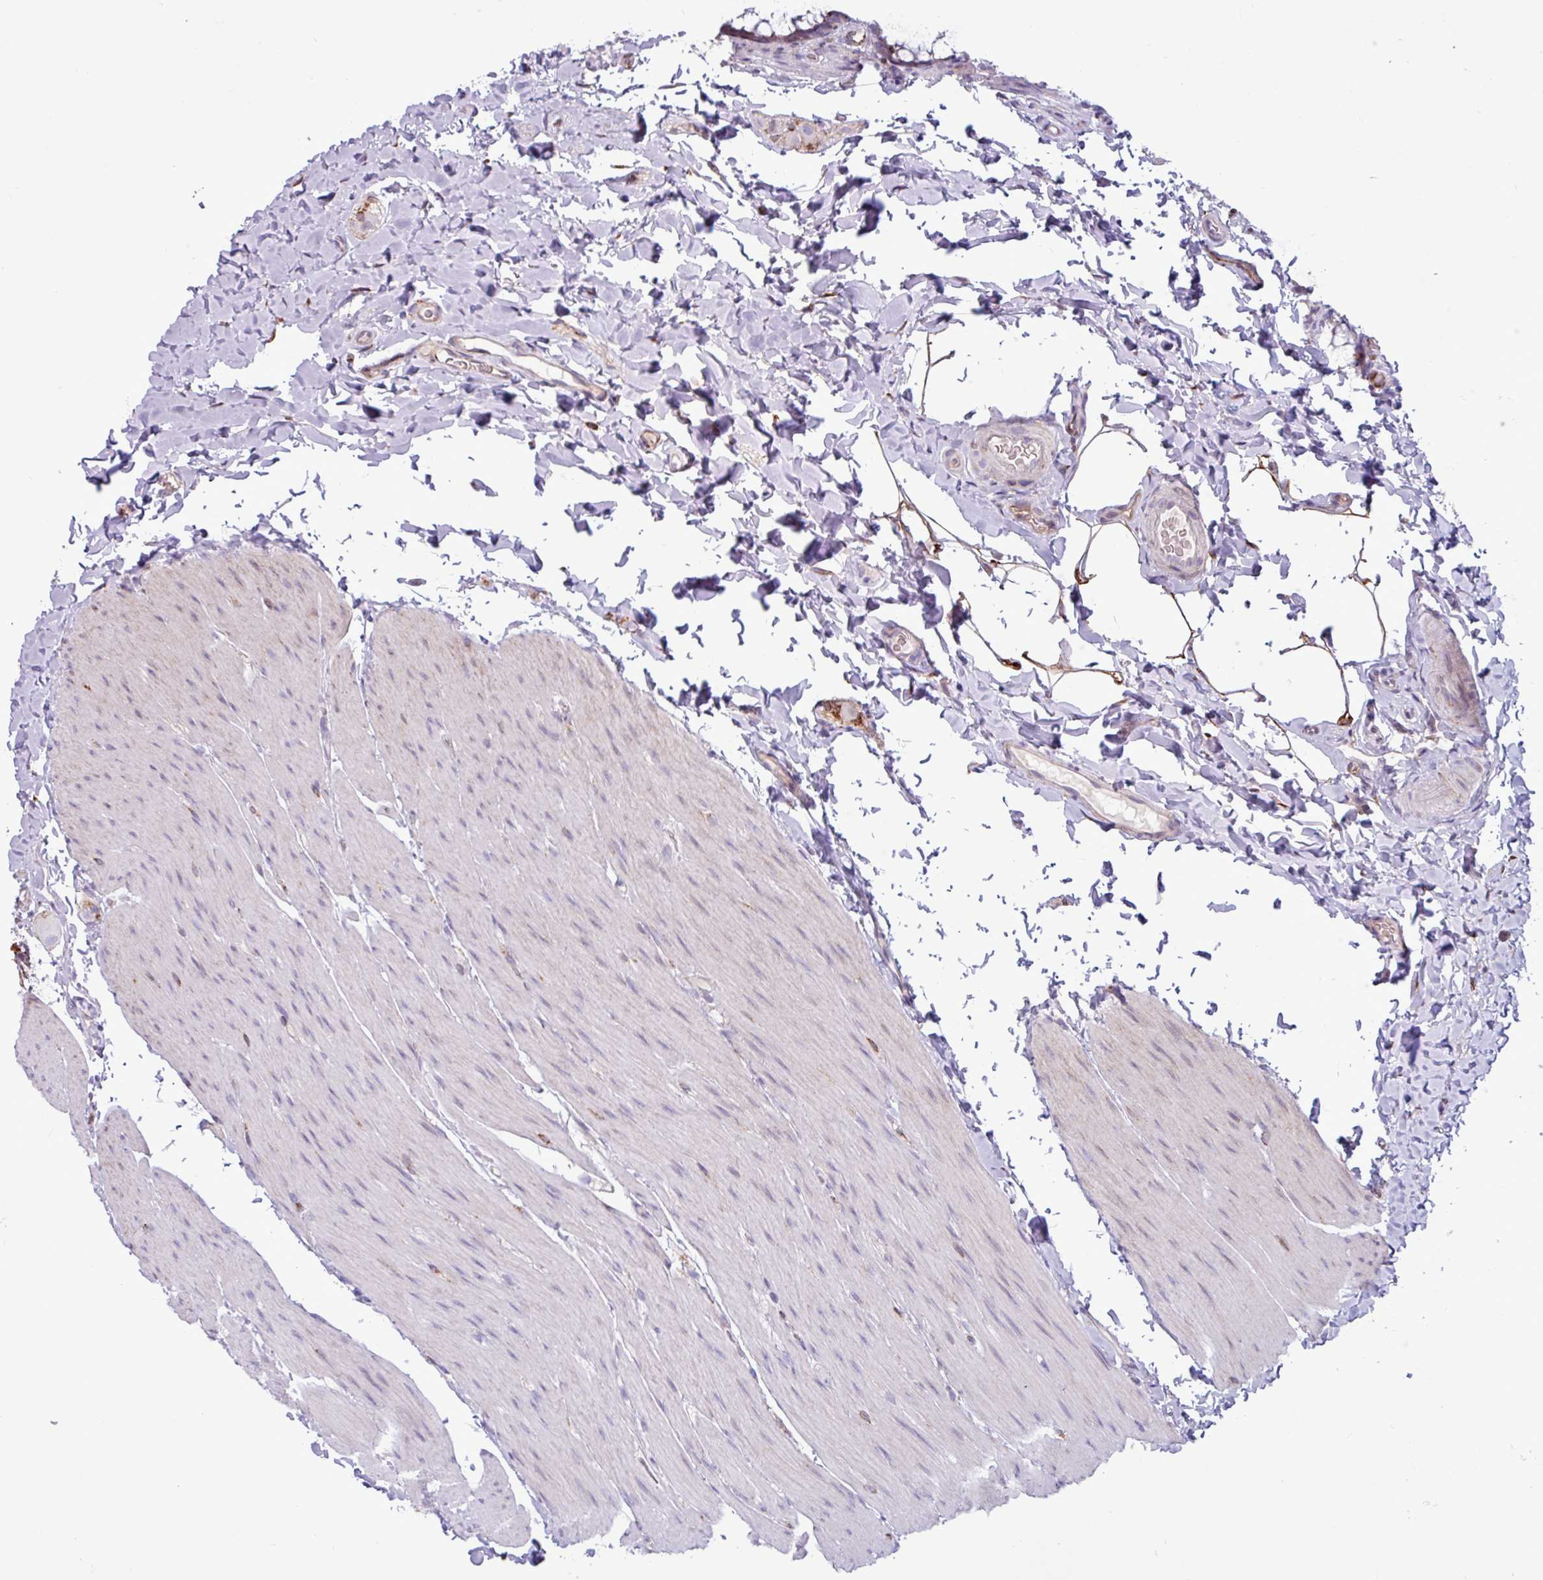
{"staining": {"intensity": "weak", "quantity": "25%-75%", "location": "cytoplasmic/membranous"}, "tissue": "colon", "cell_type": "Endothelial cells", "image_type": "normal", "snomed": [{"axis": "morphology", "description": "Normal tissue, NOS"}, {"axis": "topography", "description": "Colon"}], "caption": "Immunohistochemical staining of unremarkable human colon shows 25%-75% levels of weak cytoplasmic/membranous protein expression in about 25%-75% of endothelial cells. The staining was performed using DAB (3,3'-diaminobenzidine), with brown indicating positive protein expression. Nuclei are stained blue with hematoxylin.", "gene": "PPP1R35", "patient": {"sex": "male", "age": 46}}